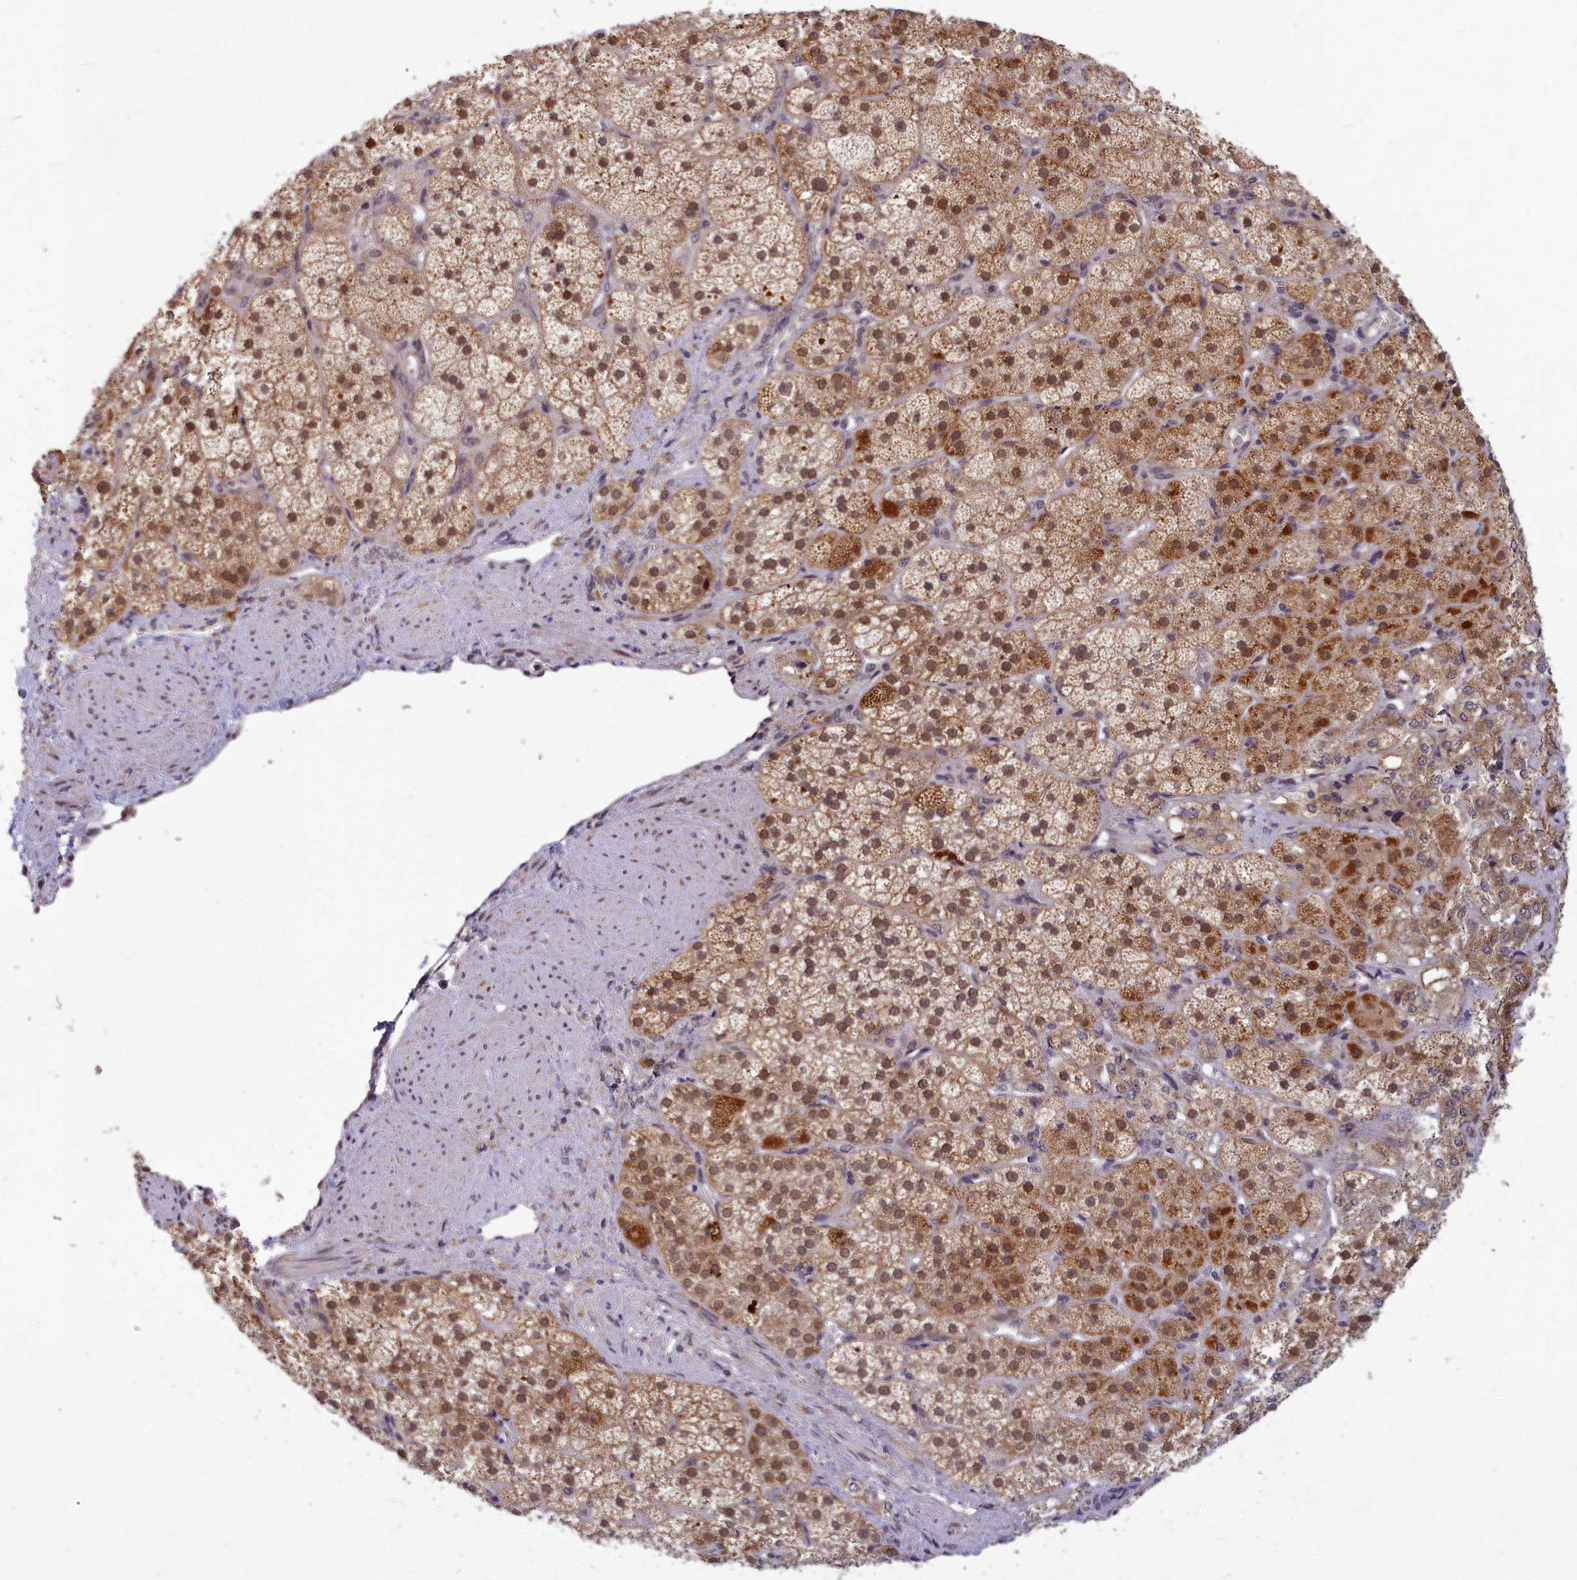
{"staining": {"intensity": "strong", "quantity": ">75%", "location": "cytoplasmic/membranous,nuclear"}, "tissue": "adrenal gland", "cell_type": "Glandular cells", "image_type": "normal", "snomed": [{"axis": "morphology", "description": "Normal tissue, NOS"}, {"axis": "topography", "description": "Adrenal gland"}], "caption": "Adrenal gland stained with DAB immunohistochemistry exhibits high levels of strong cytoplasmic/membranous,nuclear expression in about >75% of glandular cells. (Brightfield microscopy of DAB IHC at high magnification).", "gene": "EARS2", "patient": {"sex": "male", "age": 57}}